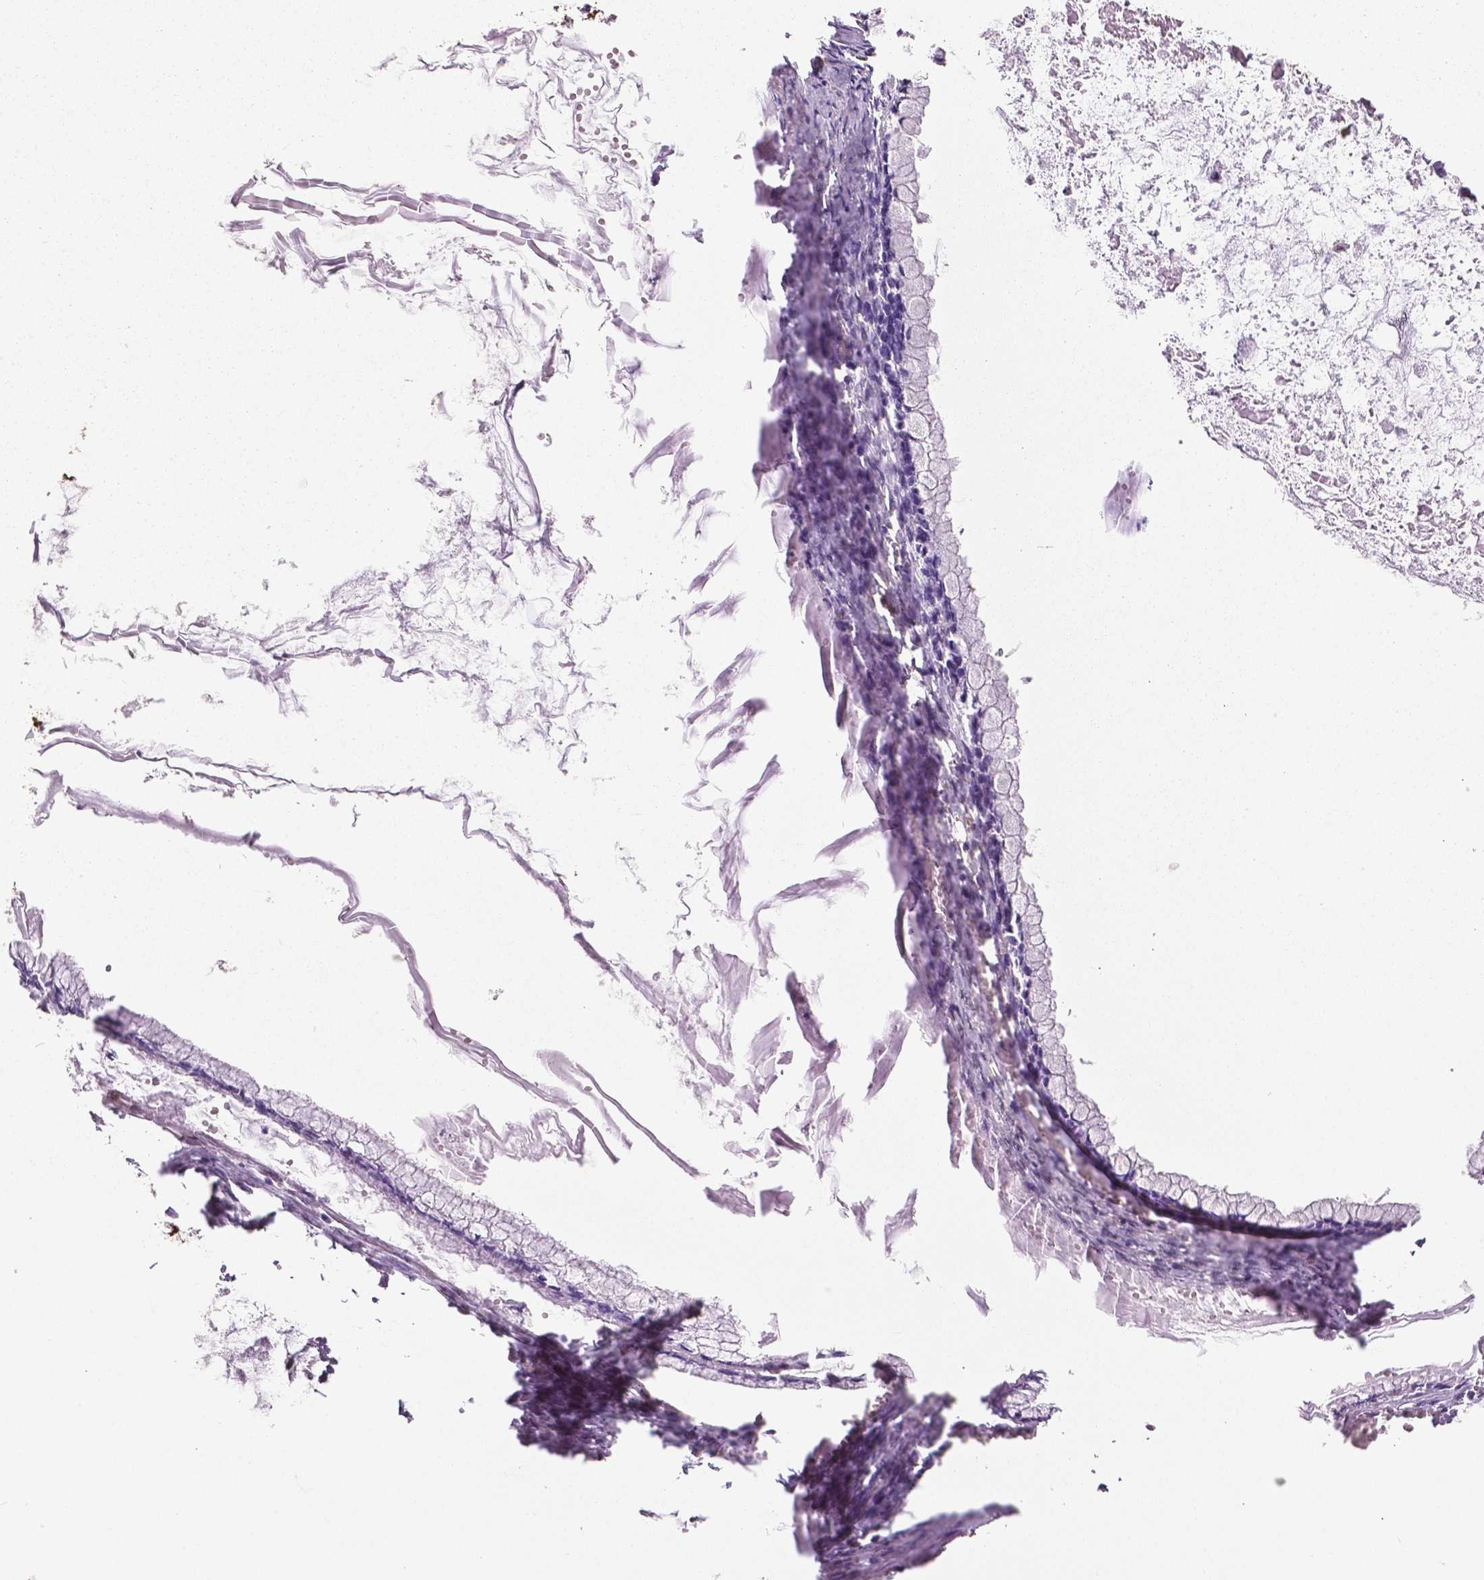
{"staining": {"intensity": "negative", "quantity": "none", "location": "none"}, "tissue": "ovarian cancer", "cell_type": "Tumor cells", "image_type": "cancer", "snomed": [{"axis": "morphology", "description": "Cystadenocarcinoma, mucinous, NOS"}, {"axis": "topography", "description": "Ovary"}], "caption": "Immunohistochemical staining of ovarian cancer (mucinous cystadenocarcinoma) demonstrates no significant expression in tumor cells.", "gene": "PHGDH", "patient": {"sex": "female", "age": 67}}